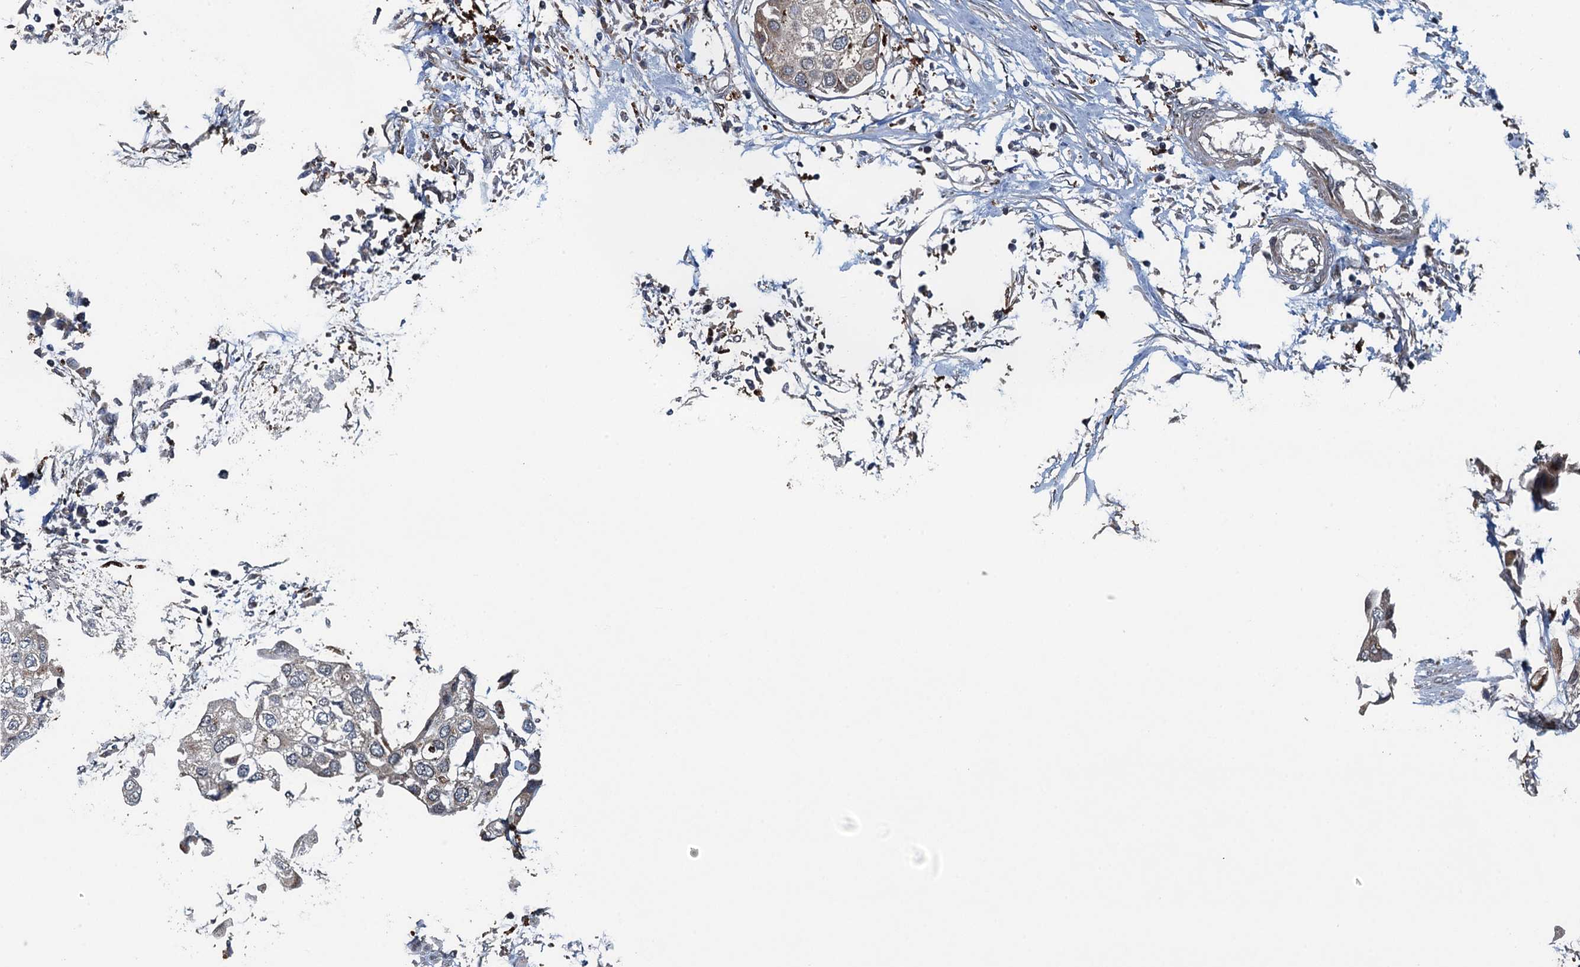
{"staining": {"intensity": "weak", "quantity": ">75%", "location": "cytoplasmic/membranous"}, "tissue": "urothelial cancer", "cell_type": "Tumor cells", "image_type": "cancer", "snomed": [{"axis": "morphology", "description": "Urothelial carcinoma, High grade"}, {"axis": "topography", "description": "Urinary bladder"}], "caption": "Tumor cells display low levels of weak cytoplasmic/membranous positivity in about >75% of cells in urothelial cancer.", "gene": "AGRN", "patient": {"sex": "male", "age": 64}}